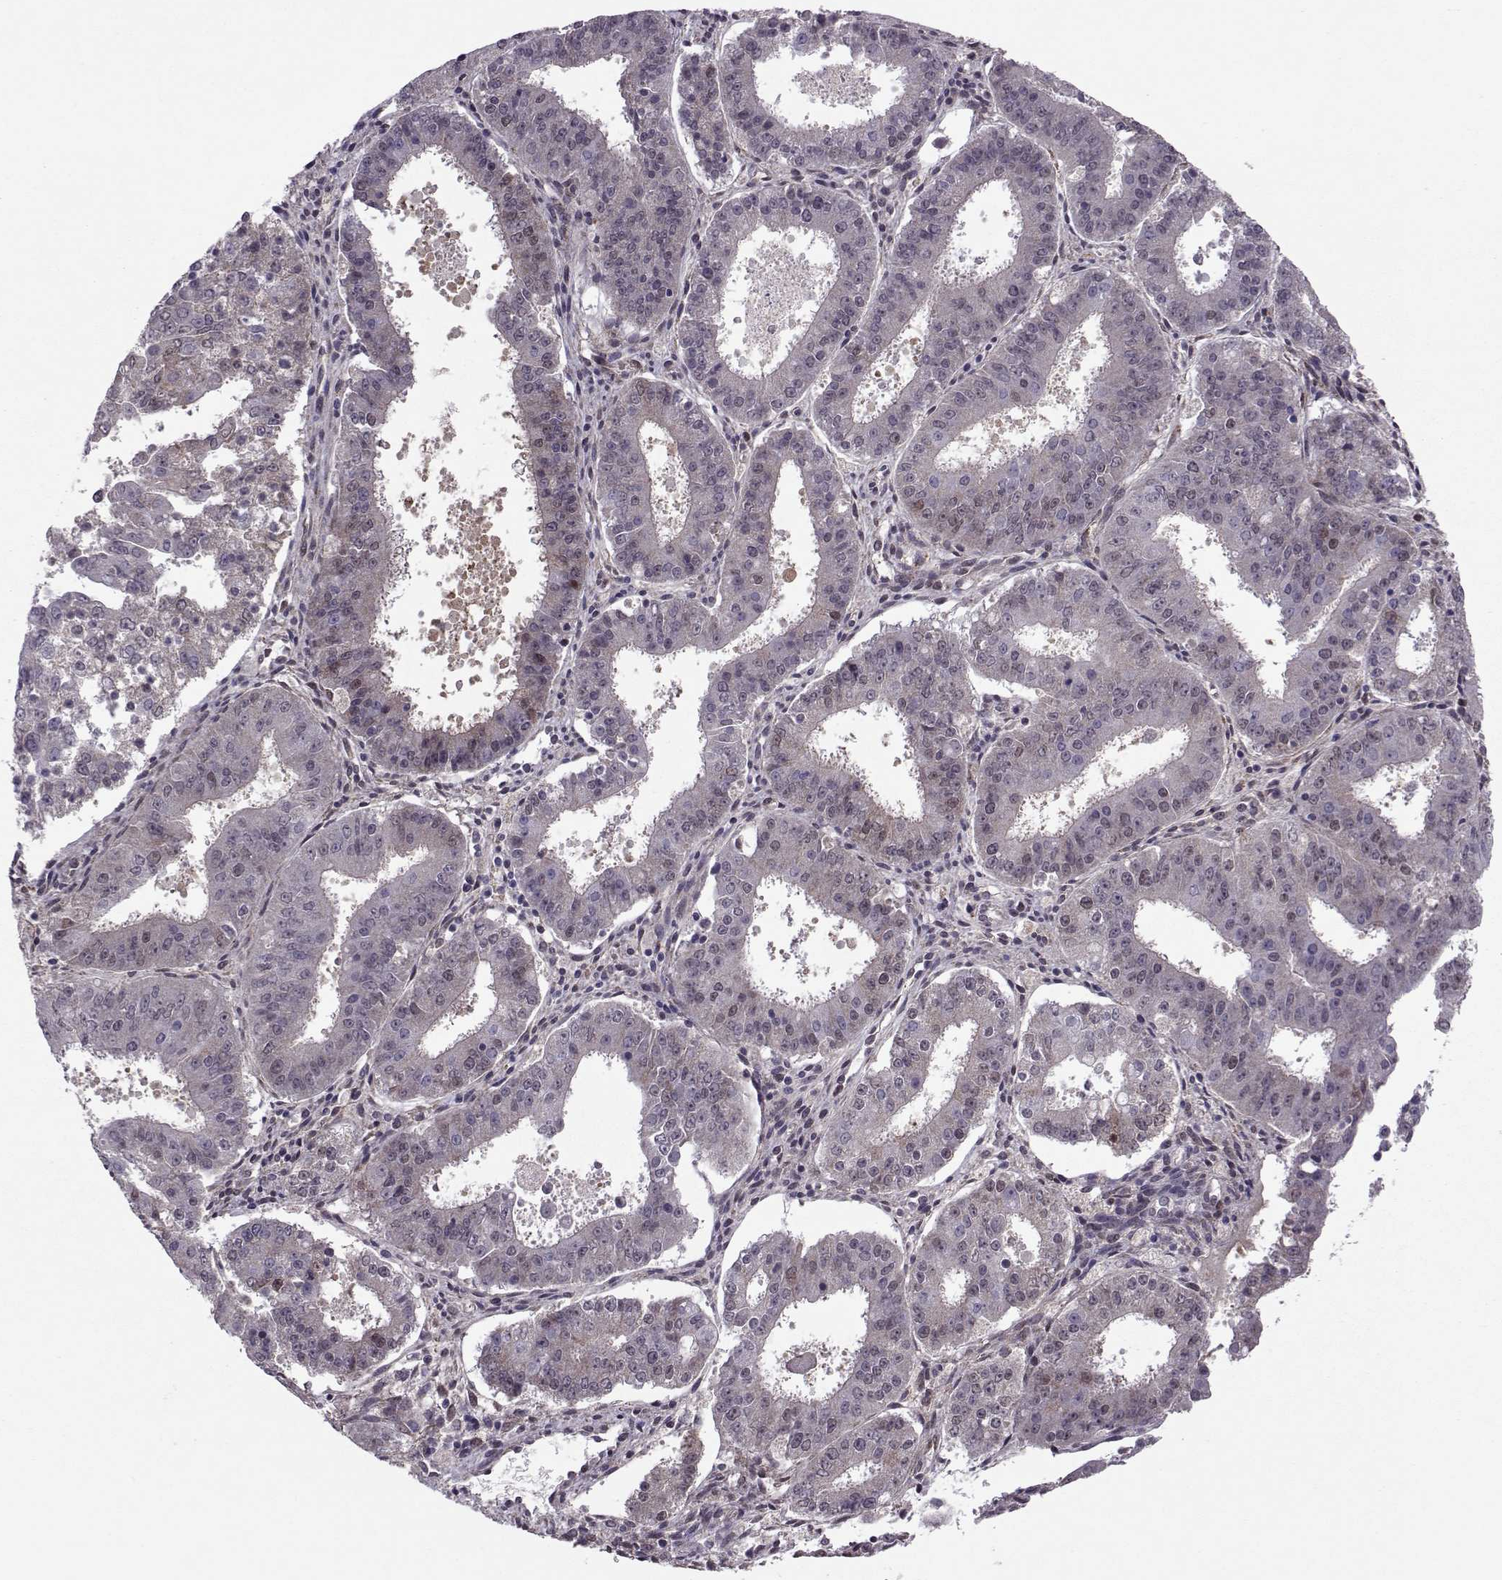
{"staining": {"intensity": "weak", "quantity": "<25%", "location": "nuclear"}, "tissue": "ovarian cancer", "cell_type": "Tumor cells", "image_type": "cancer", "snomed": [{"axis": "morphology", "description": "Carcinoma, endometroid"}, {"axis": "topography", "description": "Ovary"}], "caption": "This is an immunohistochemistry image of human ovarian endometroid carcinoma. There is no staining in tumor cells.", "gene": "CDK4", "patient": {"sex": "female", "age": 42}}